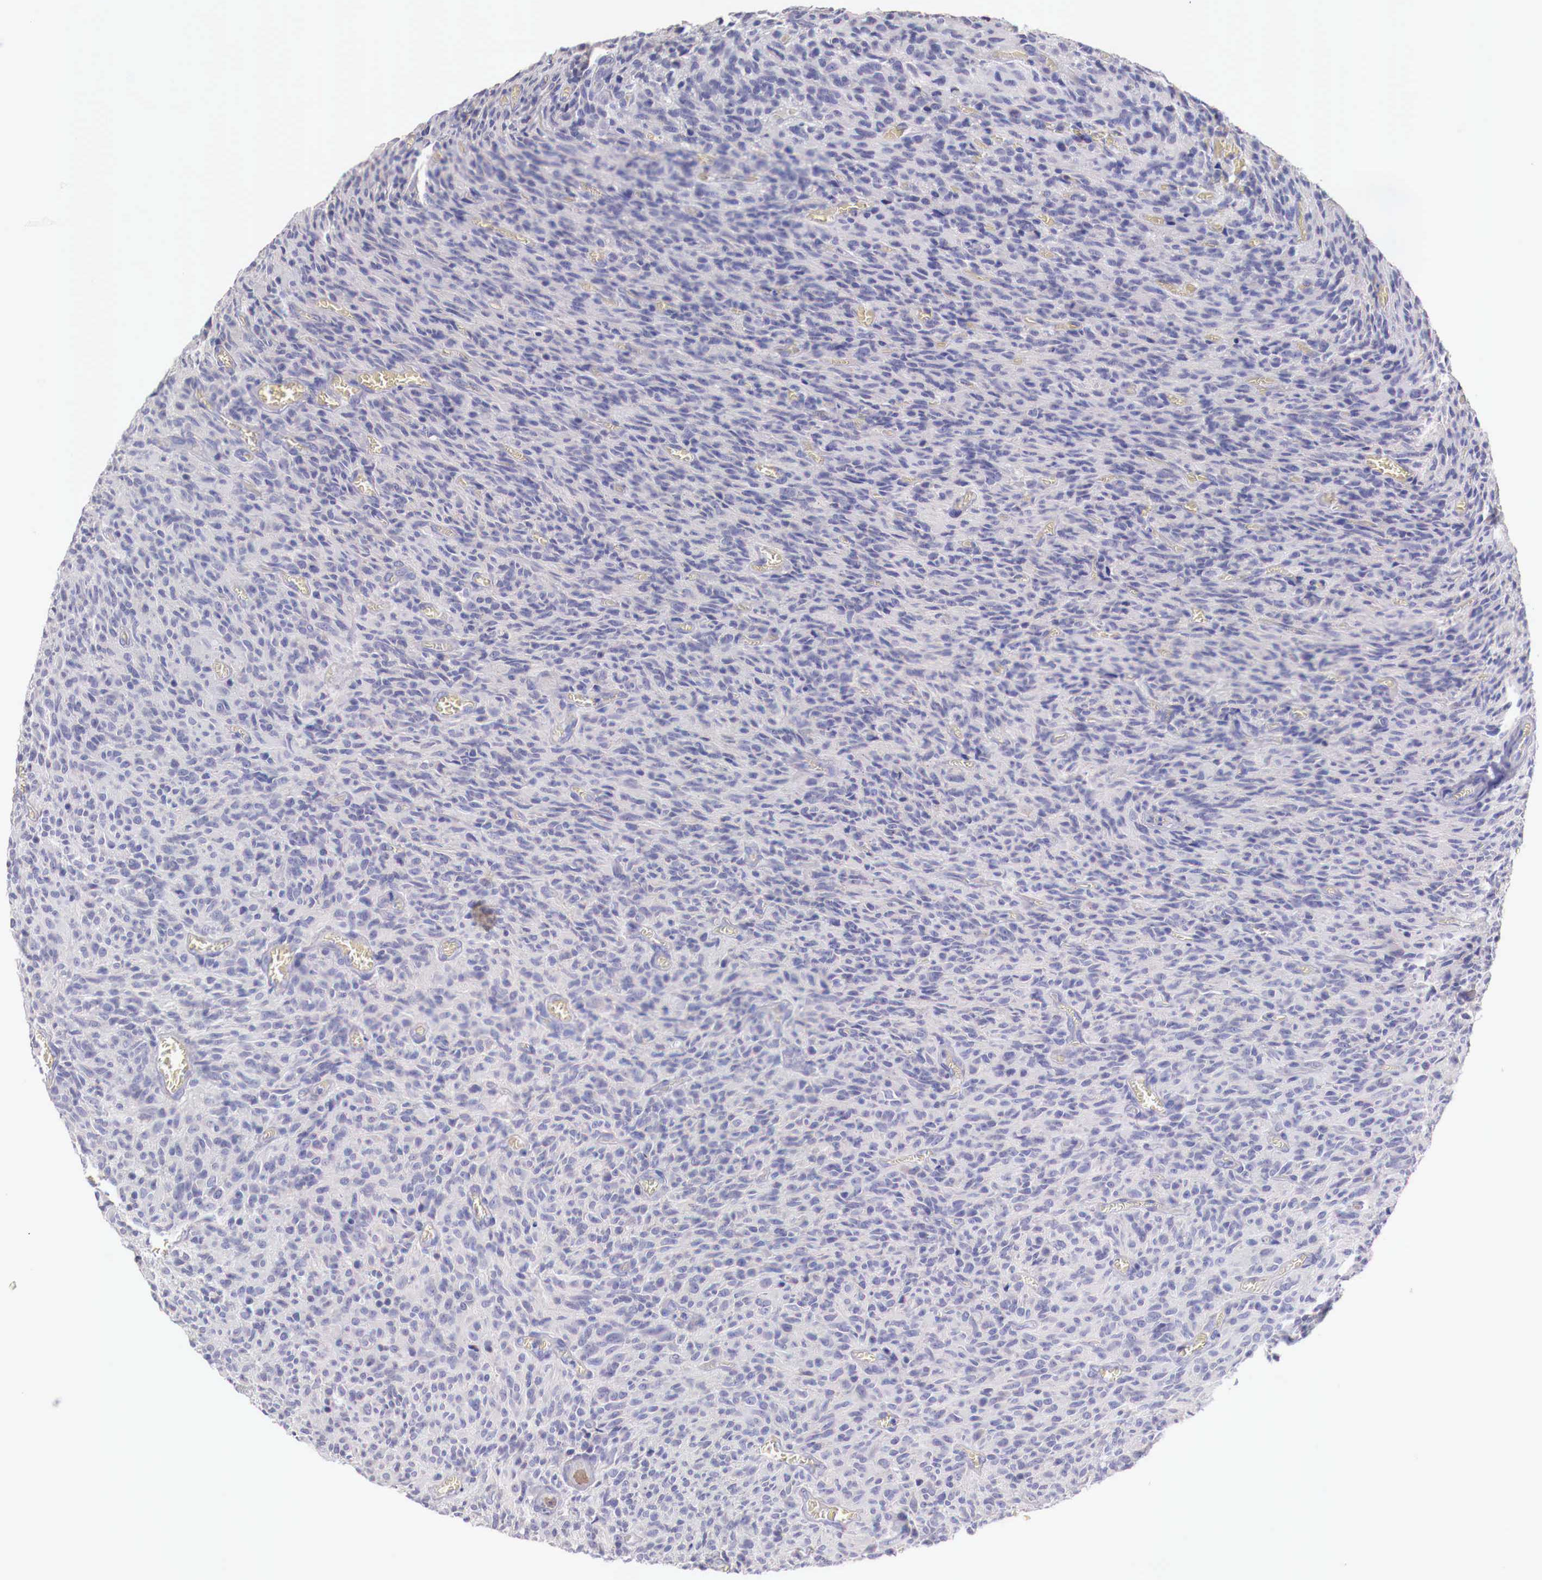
{"staining": {"intensity": "negative", "quantity": "none", "location": "none"}, "tissue": "glioma", "cell_type": "Tumor cells", "image_type": "cancer", "snomed": [{"axis": "morphology", "description": "Glioma, malignant, High grade"}, {"axis": "topography", "description": "Brain"}], "caption": "Tumor cells are negative for protein expression in human malignant high-grade glioma. Brightfield microscopy of immunohistochemistry (IHC) stained with DAB (brown) and hematoxylin (blue), captured at high magnification.", "gene": "PITPNA", "patient": {"sex": "male", "age": 56}}